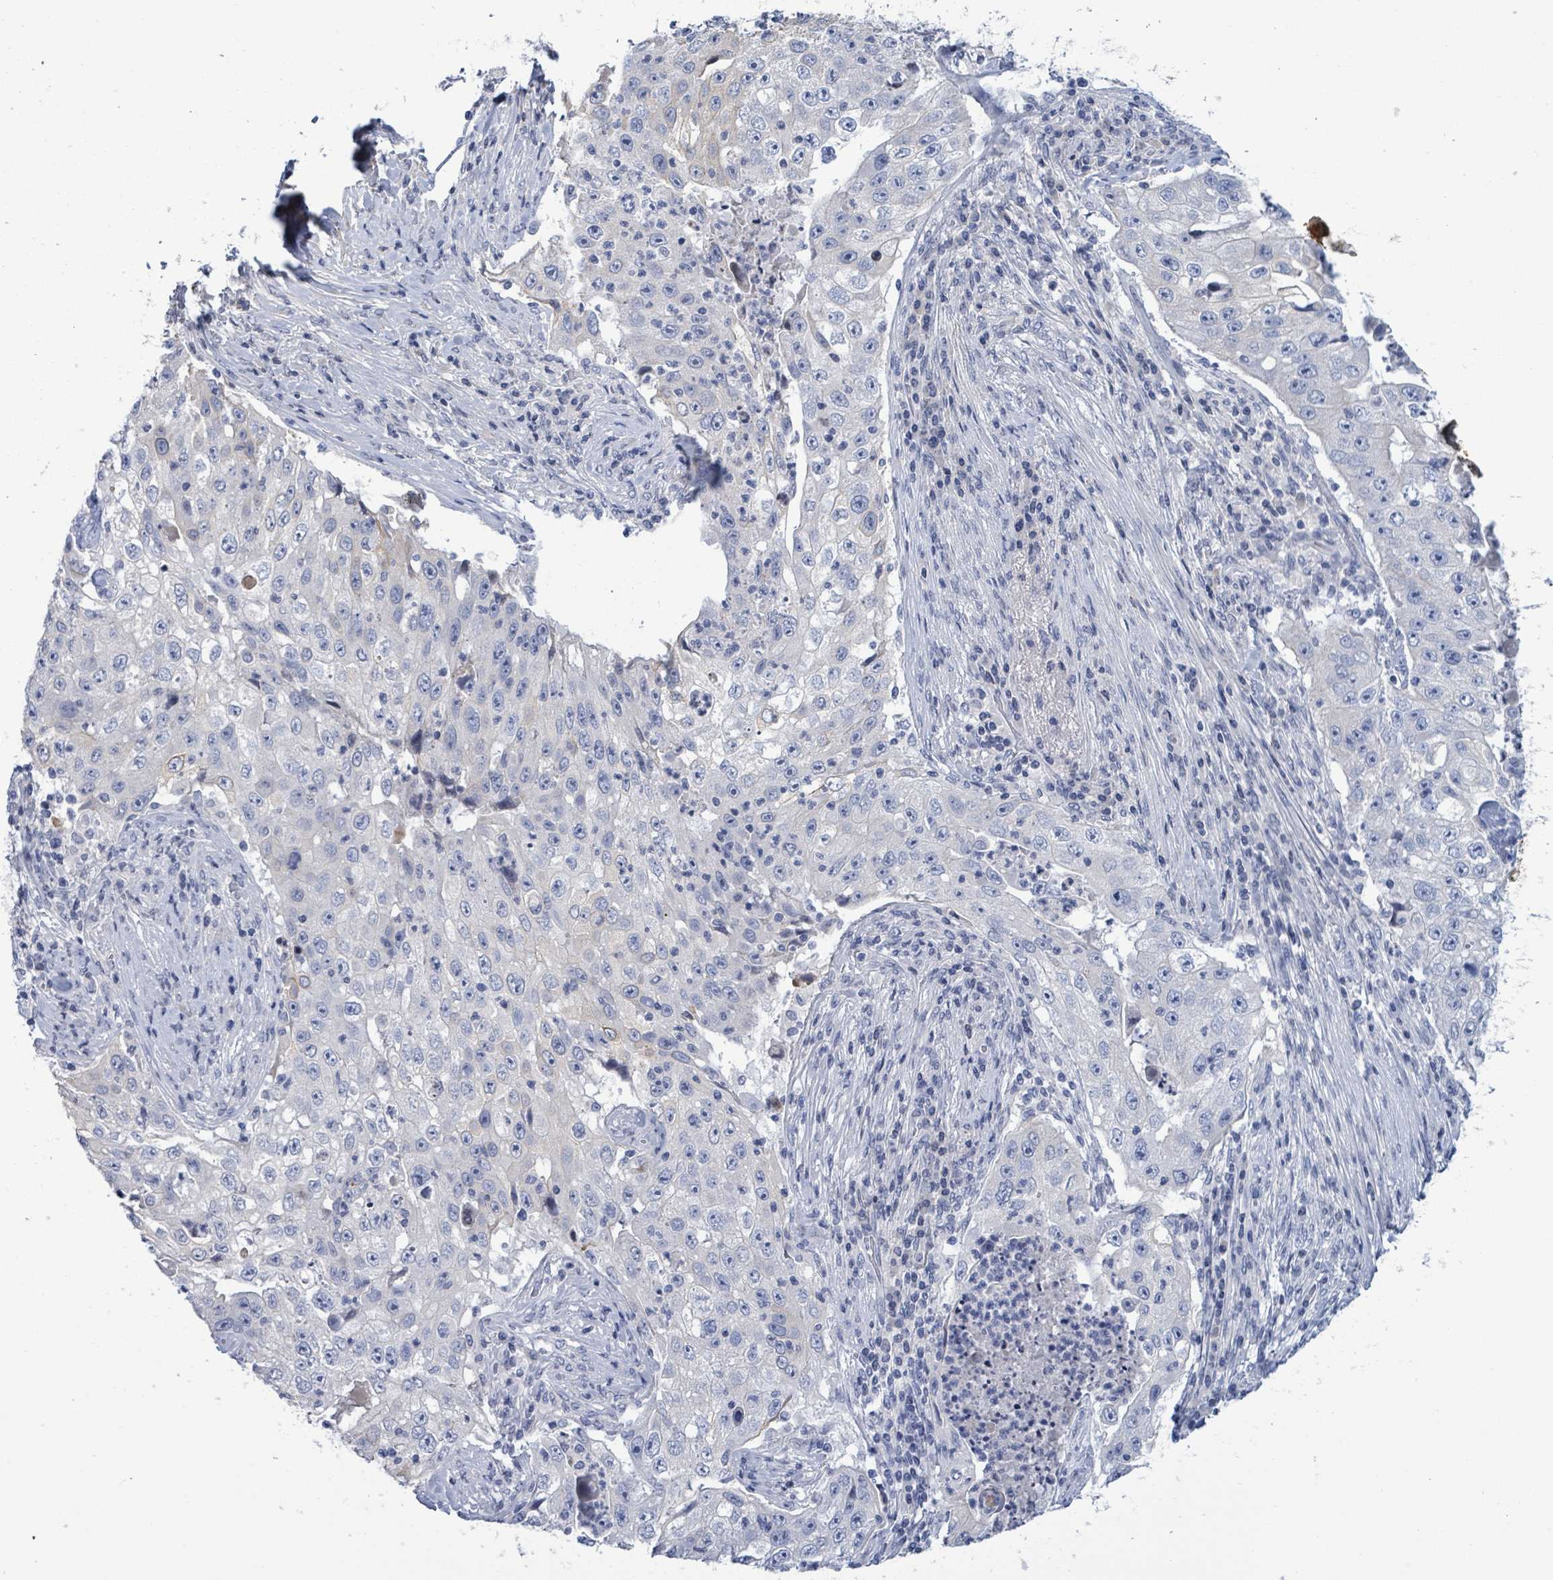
{"staining": {"intensity": "negative", "quantity": "none", "location": "none"}, "tissue": "lung cancer", "cell_type": "Tumor cells", "image_type": "cancer", "snomed": [{"axis": "morphology", "description": "Squamous cell carcinoma, NOS"}, {"axis": "topography", "description": "Lung"}], "caption": "High power microscopy histopathology image of an IHC photomicrograph of squamous cell carcinoma (lung), revealing no significant staining in tumor cells. Nuclei are stained in blue.", "gene": "NTN3", "patient": {"sex": "male", "age": 64}}